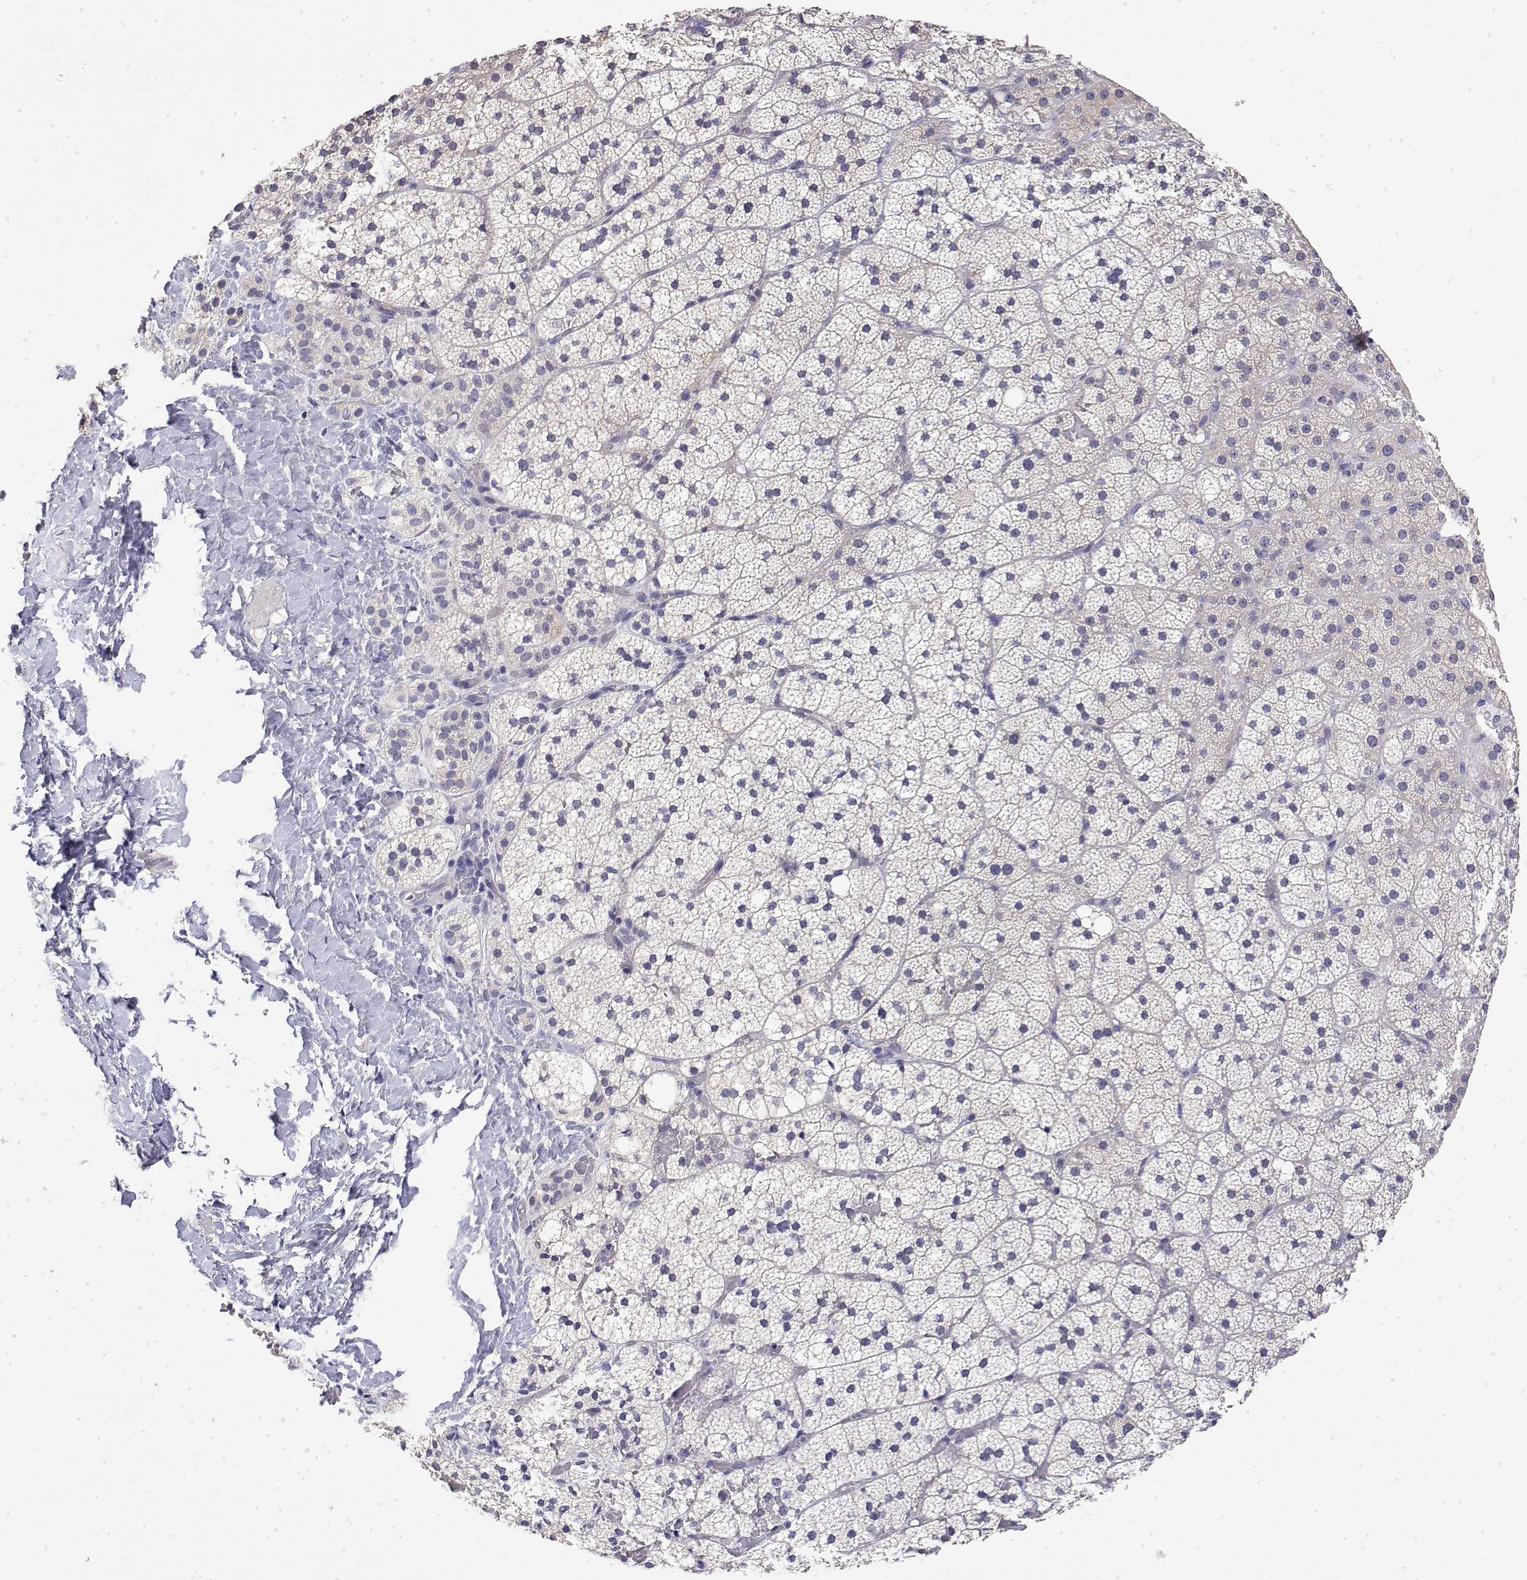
{"staining": {"intensity": "negative", "quantity": "none", "location": "none"}, "tissue": "adrenal gland", "cell_type": "Glandular cells", "image_type": "normal", "snomed": [{"axis": "morphology", "description": "Normal tissue, NOS"}, {"axis": "topography", "description": "Adrenal gland"}], "caption": "High magnification brightfield microscopy of unremarkable adrenal gland stained with DAB (3,3'-diaminobenzidine) (brown) and counterstained with hematoxylin (blue): glandular cells show no significant staining.", "gene": "LY6D", "patient": {"sex": "male", "age": 53}}